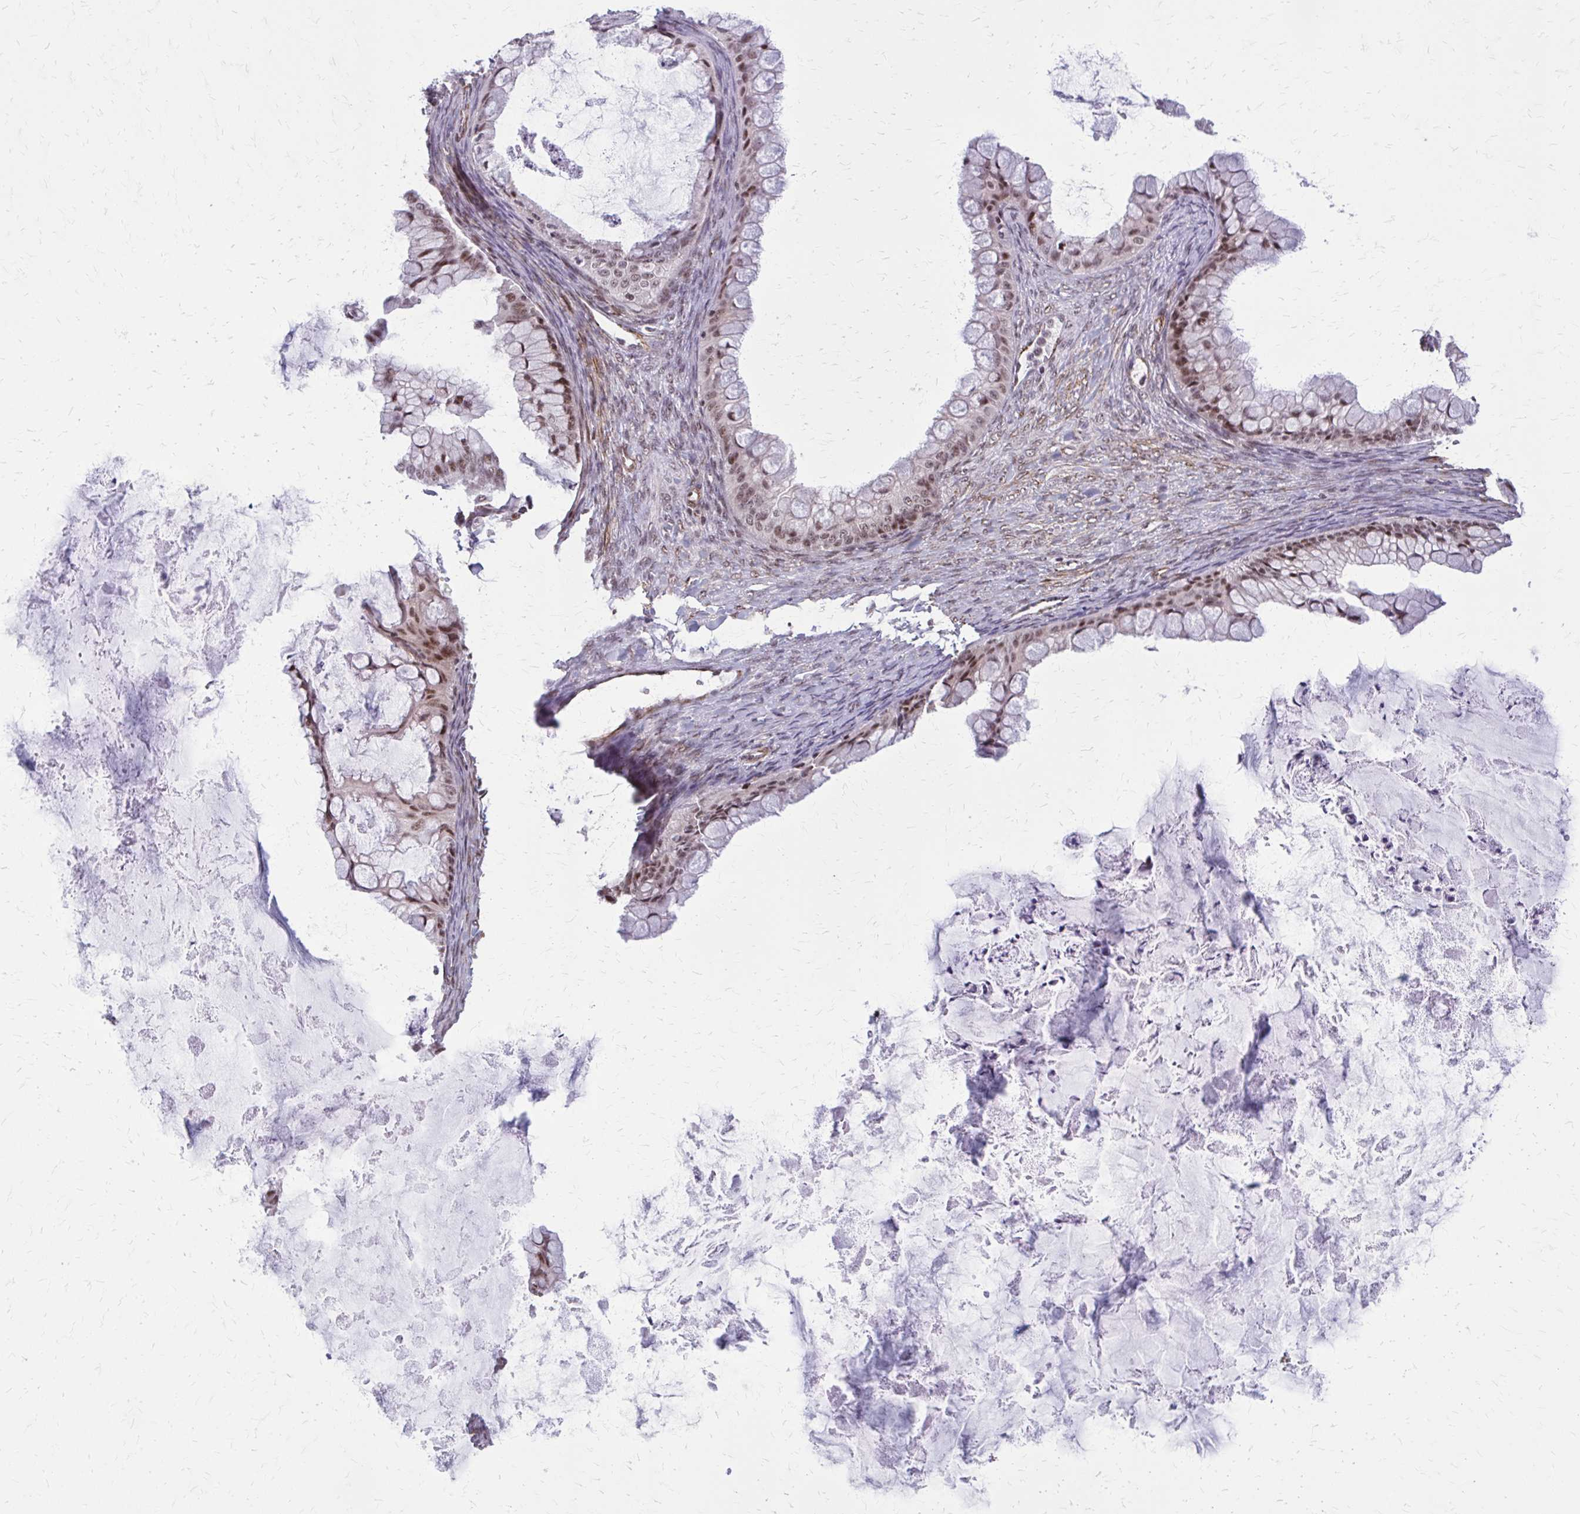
{"staining": {"intensity": "moderate", "quantity": ">75%", "location": "nuclear"}, "tissue": "ovarian cancer", "cell_type": "Tumor cells", "image_type": "cancer", "snomed": [{"axis": "morphology", "description": "Cystadenocarcinoma, mucinous, NOS"}, {"axis": "topography", "description": "Ovary"}], "caption": "Human ovarian cancer stained with a brown dye displays moderate nuclear positive expression in approximately >75% of tumor cells.", "gene": "NRBF2", "patient": {"sex": "female", "age": 35}}